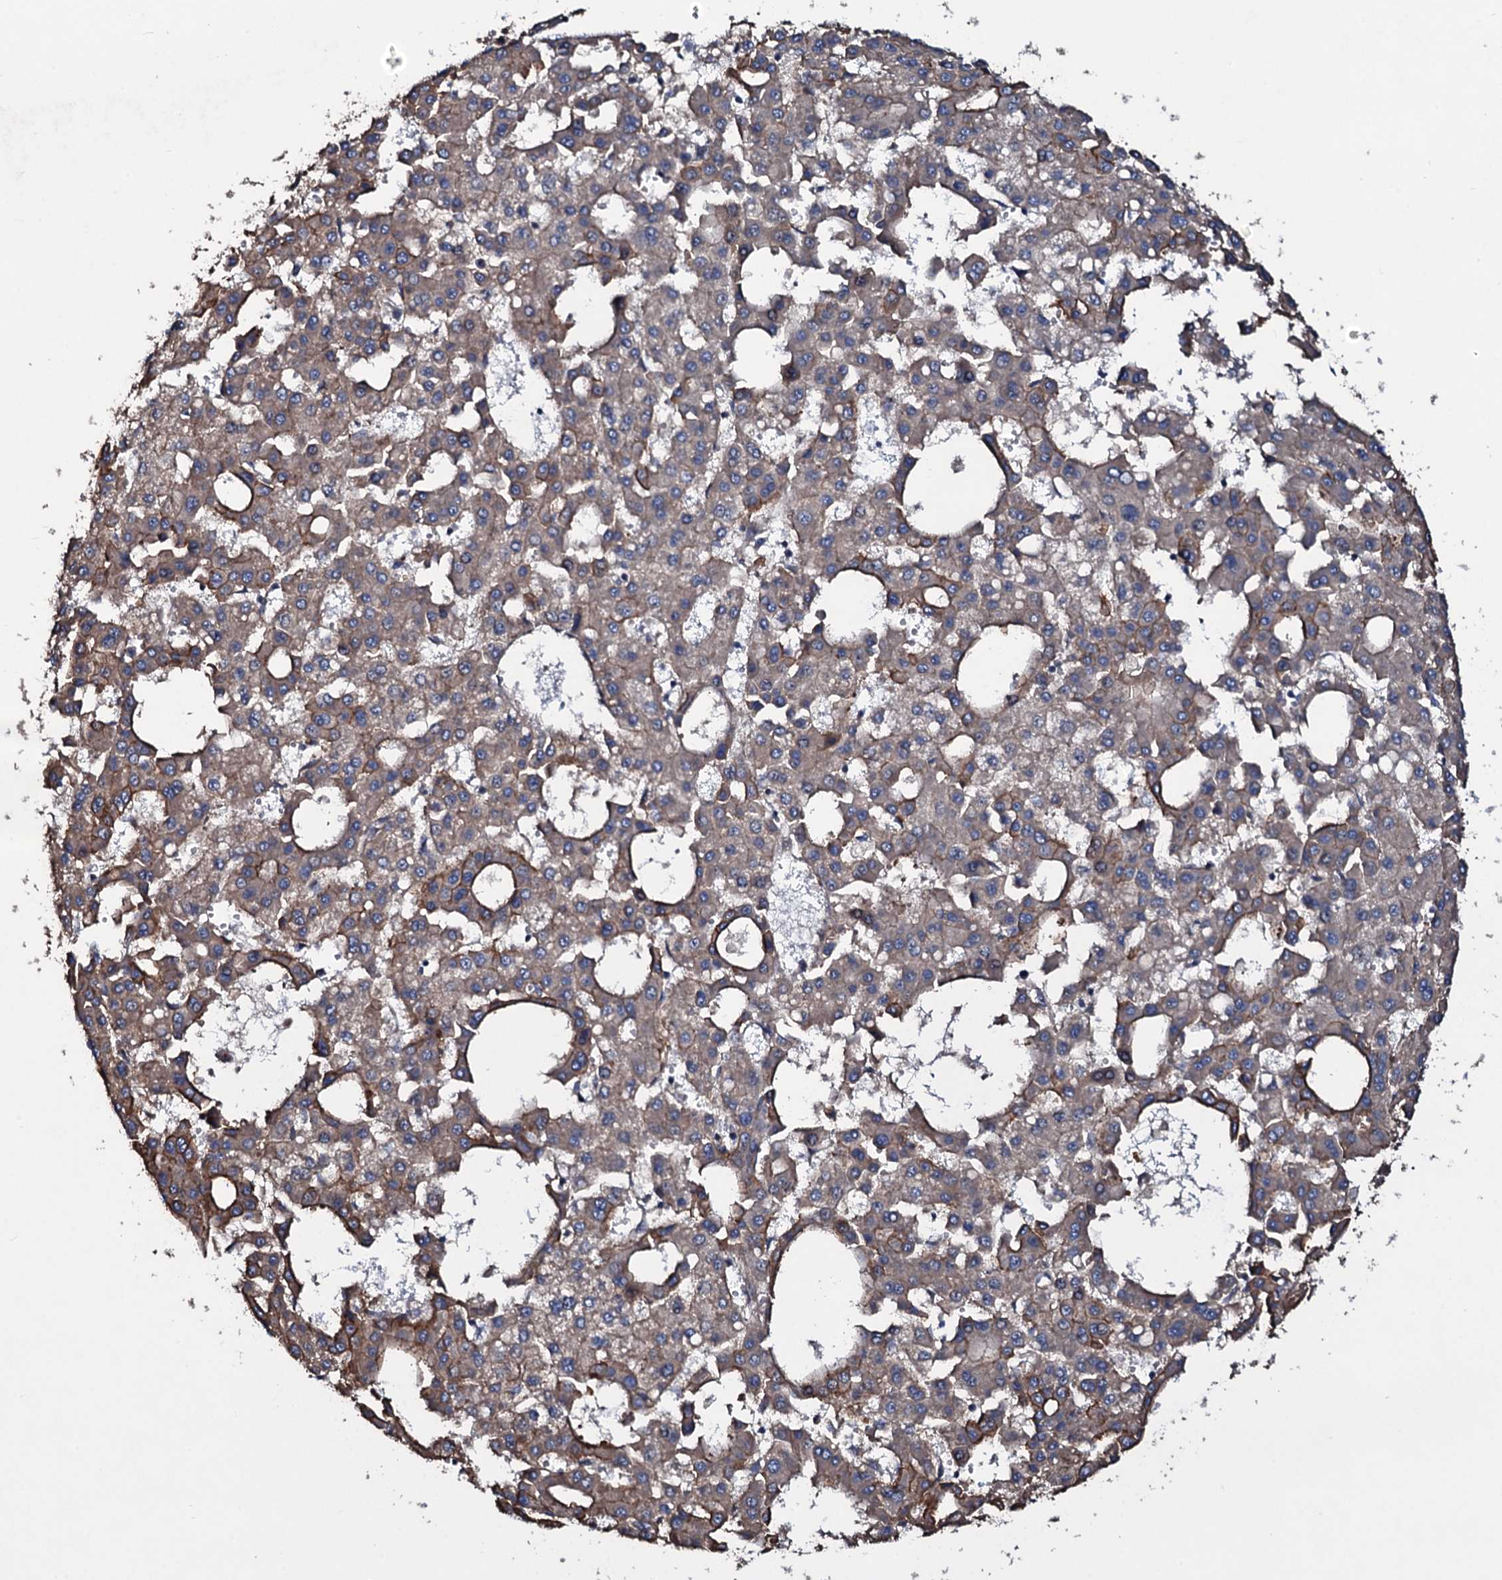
{"staining": {"intensity": "moderate", "quantity": "25%-75%", "location": "cytoplasmic/membranous"}, "tissue": "liver cancer", "cell_type": "Tumor cells", "image_type": "cancer", "snomed": [{"axis": "morphology", "description": "Carcinoma, Hepatocellular, NOS"}, {"axis": "topography", "description": "Liver"}], "caption": "Immunohistochemistry (IHC) histopathology image of neoplastic tissue: hepatocellular carcinoma (liver) stained using immunohistochemistry demonstrates medium levels of moderate protein expression localized specifically in the cytoplasmic/membranous of tumor cells, appearing as a cytoplasmic/membranous brown color.", "gene": "DMAC2", "patient": {"sex": "male", "age": 47}}